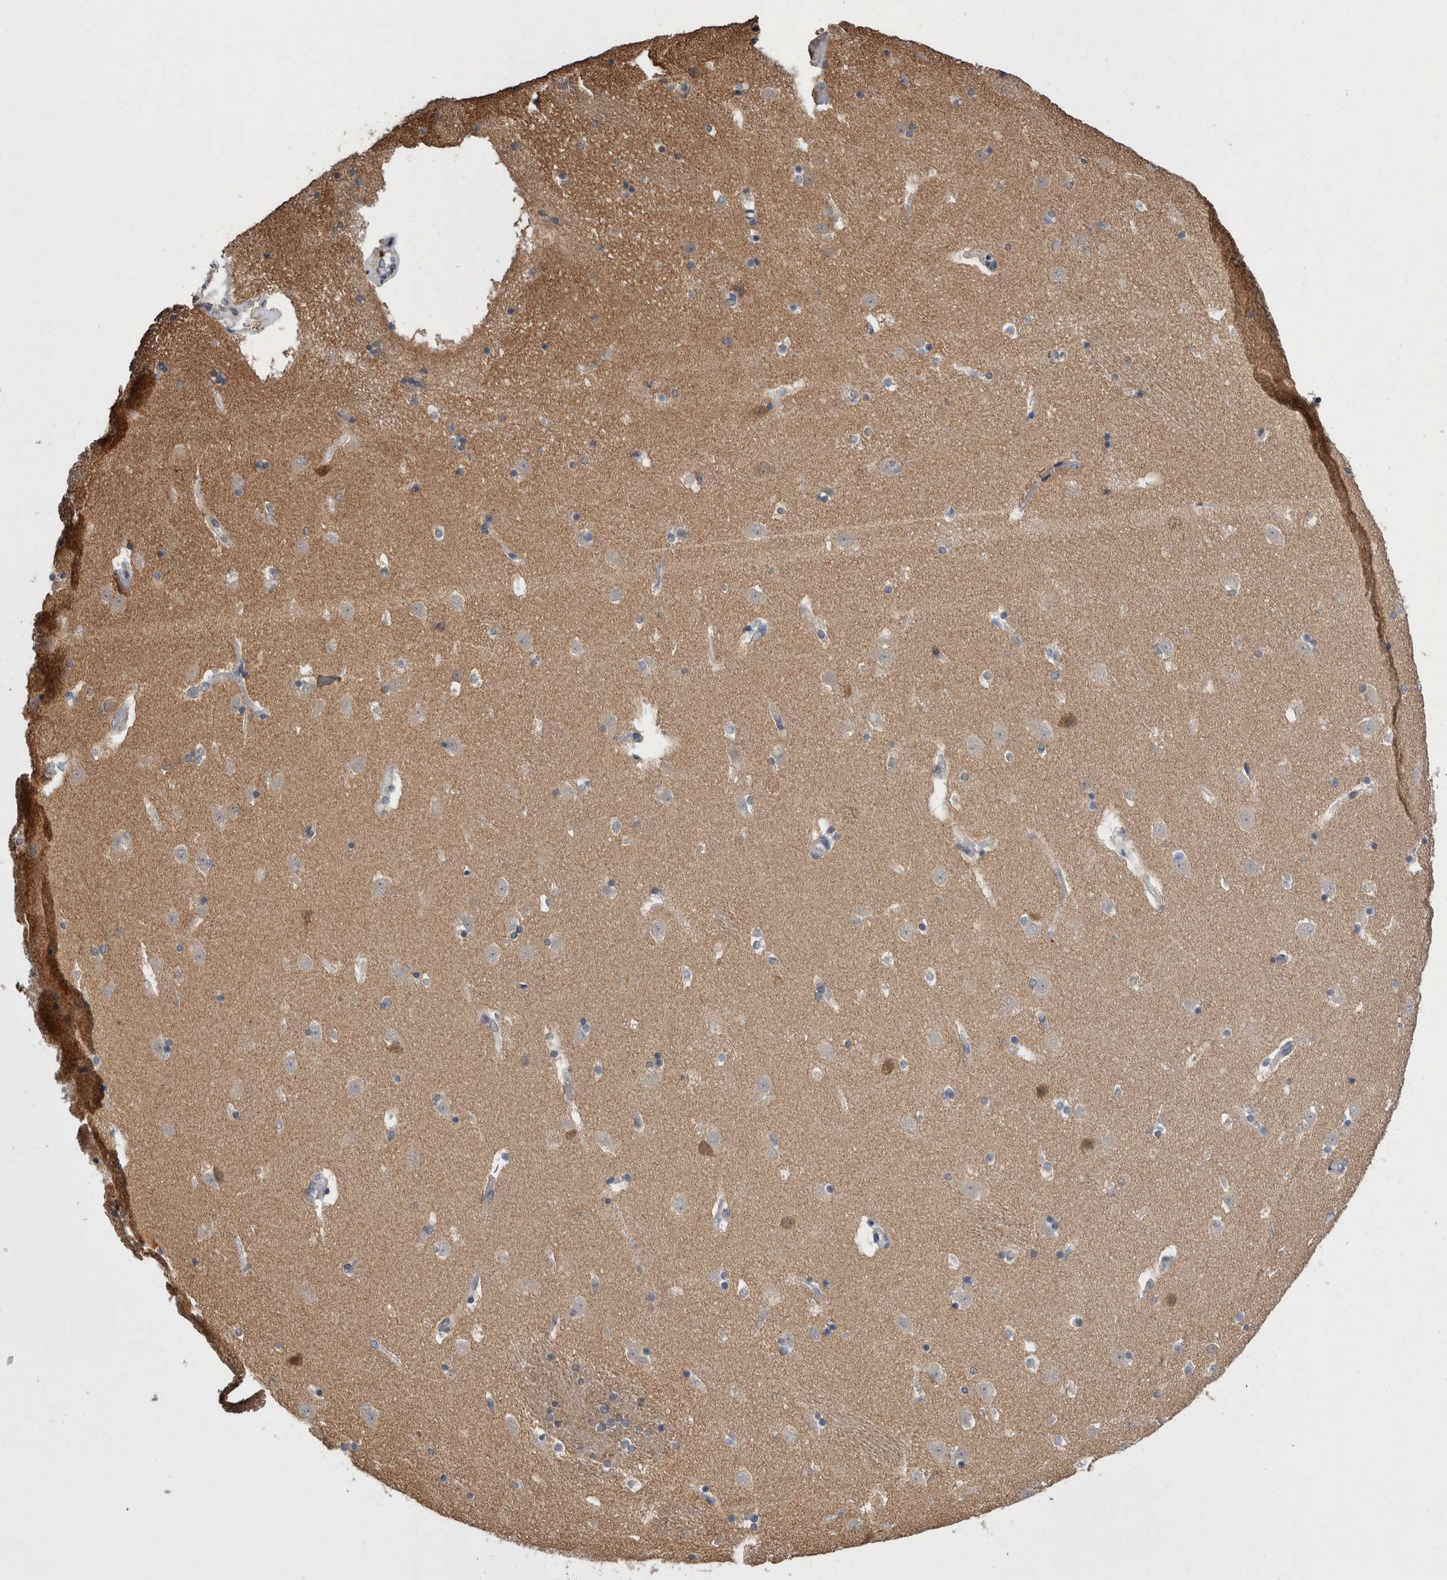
{"staining": {"intensity": "negative", "quantity": "none", "location": "none"}, "tissue": "caudate", "cell_type": "Glial cells", "image_type": "normal", "snomed": [{"axis": "morphology", "description": "Normal tissue, NOS"}, {"axis": "topography", "description": "Lateral ventricle wall"}], "caption": "DAB immunohistochemical staining of benign human caudate shows no significant staining in glial cells.", "gene": "DDX6", "patient": {"sex": "male", "age": 45}}